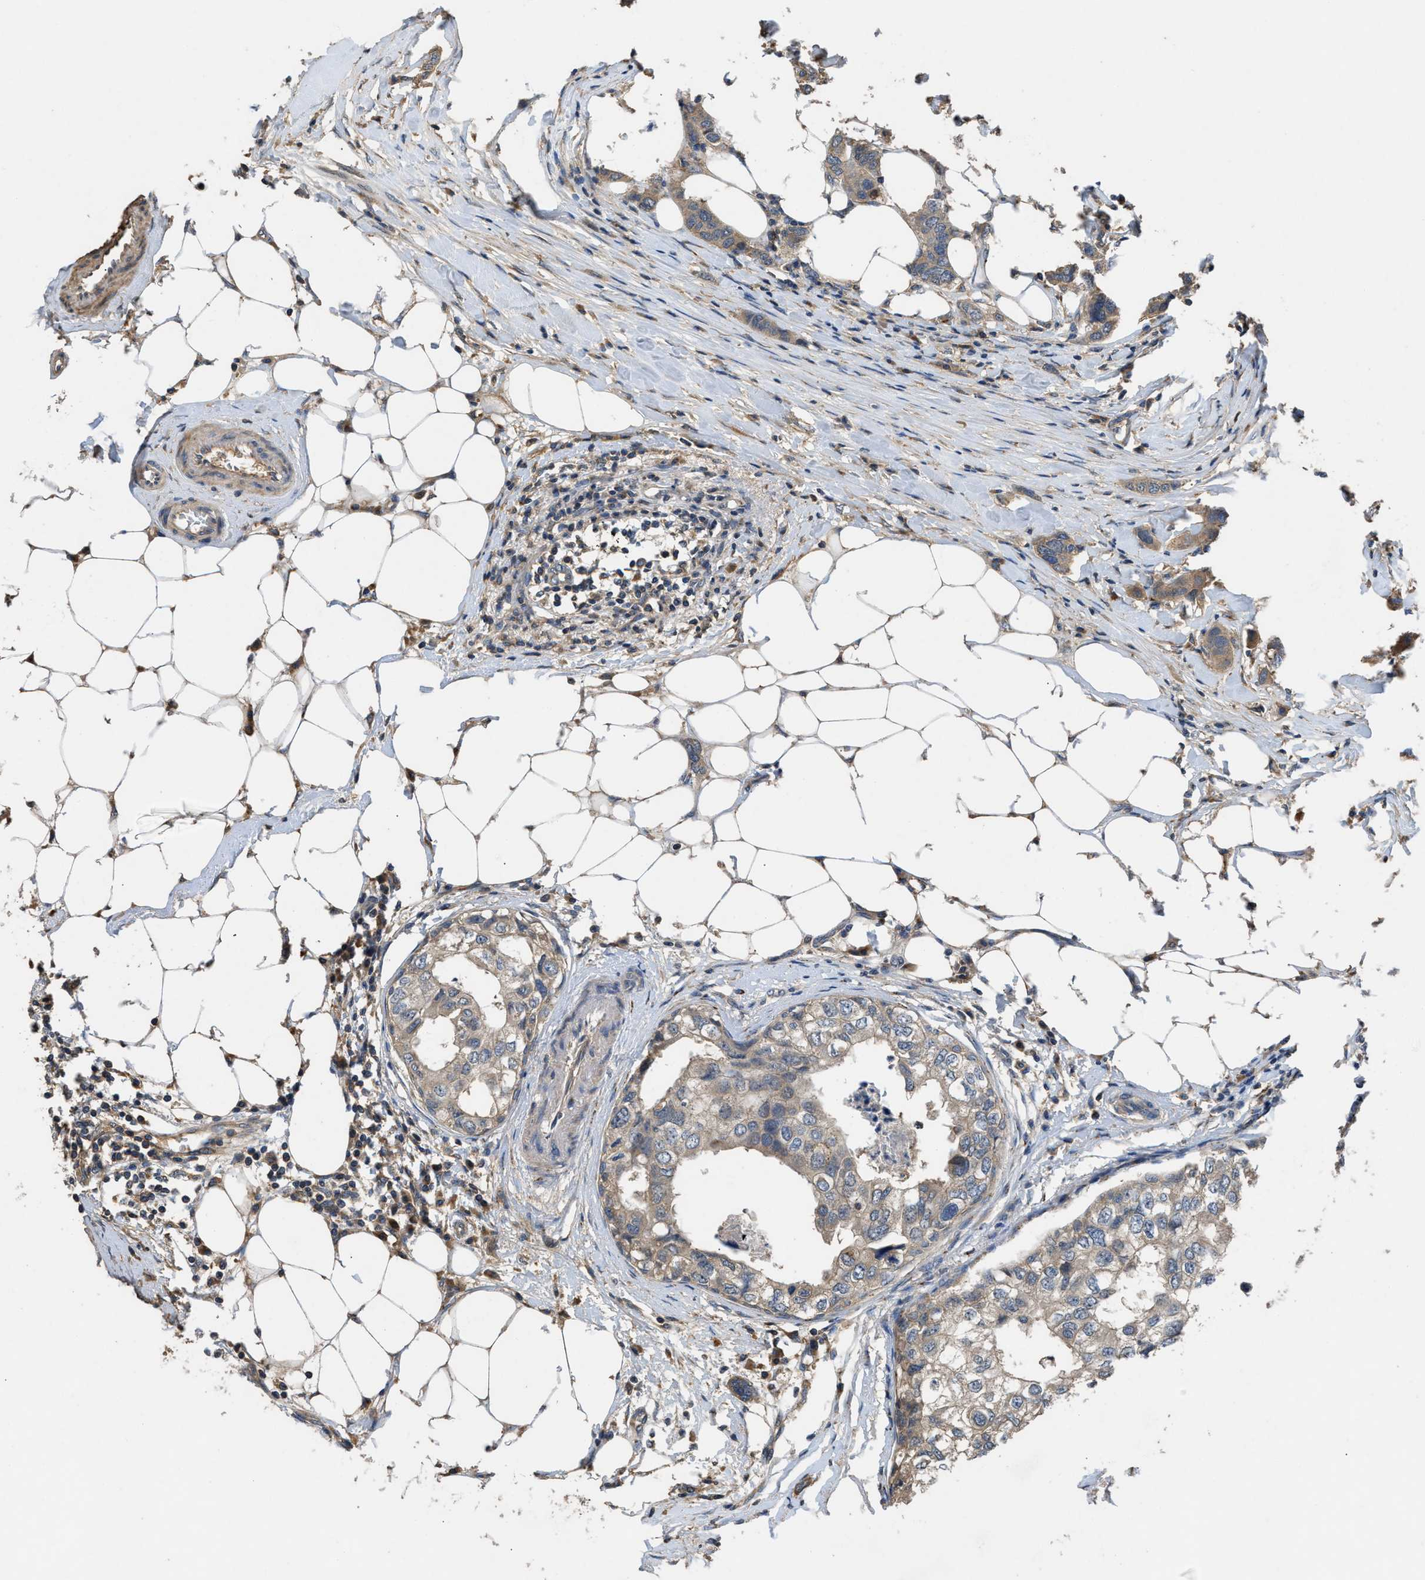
{"staining": {"intensity": "weak", "quantity": ">75%", "location": "cytoplasmic/membranous"}, "tissue": "breast cancer", "cell_type": "Tumor cells", "image_type": "cancer", "snomed": [{"axis": "morphology", "description": "Duct carcinoma"}, {"axis": "topography", "description": "Breast"}], "caption": "Immunohistochemistry (IHC) (DAB) staining of human infiltrating ductal carcinoma (breast) reveals weak cytoplasmic/membranous protein positivity in approximately >75% of tumor cells.", "gene": "SIK2", "patient": {"sex": "female", "age": 50}}